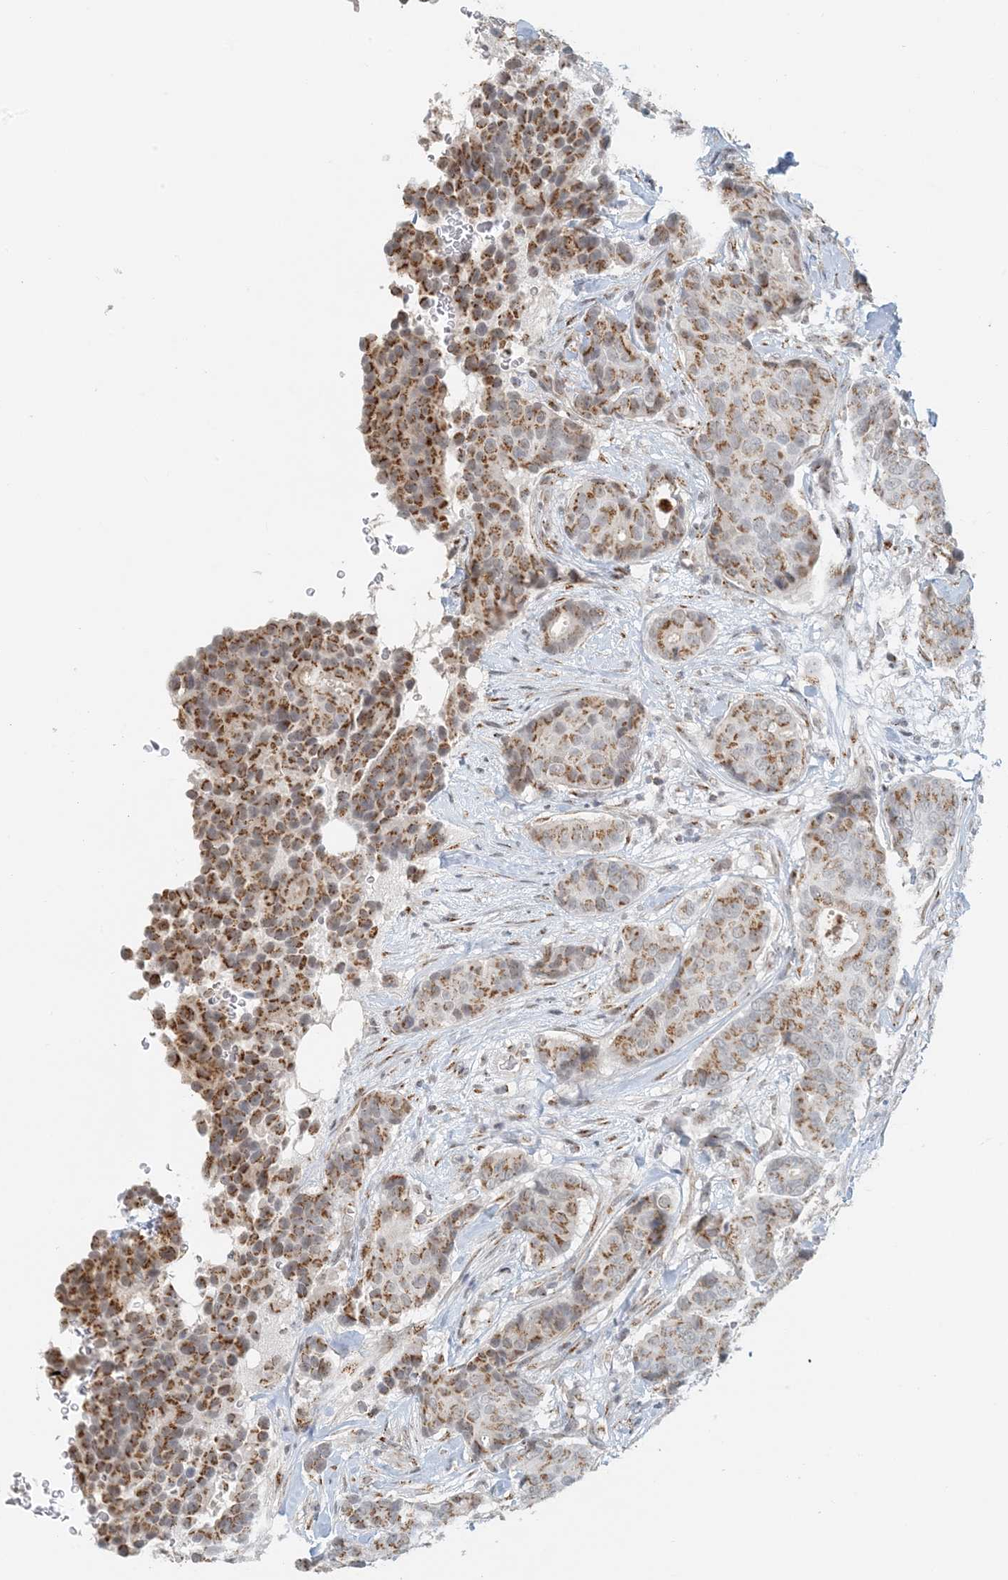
{"staining": {"intensity": "strong", "quantity": ">75%", "location": "cytoplasmic/membranous"}, "tissue": "breast cancer", "cell_type": "Tumor cells", "image_type": "cancer", "snomed": [{"axis": "morphology", "description": "Duct carcinoma"}, {"axis": "topography", "description": "Breast"}], "caption": "This is a photomicrograph of immunohistochemistry staining of breast invasive ductal carcinoma, which shows strong positivity in the cytoplasmic/membranous of tumor cells.", "gene": "ZCCHC4", "patient": {"sex": "female", "age": 75}}